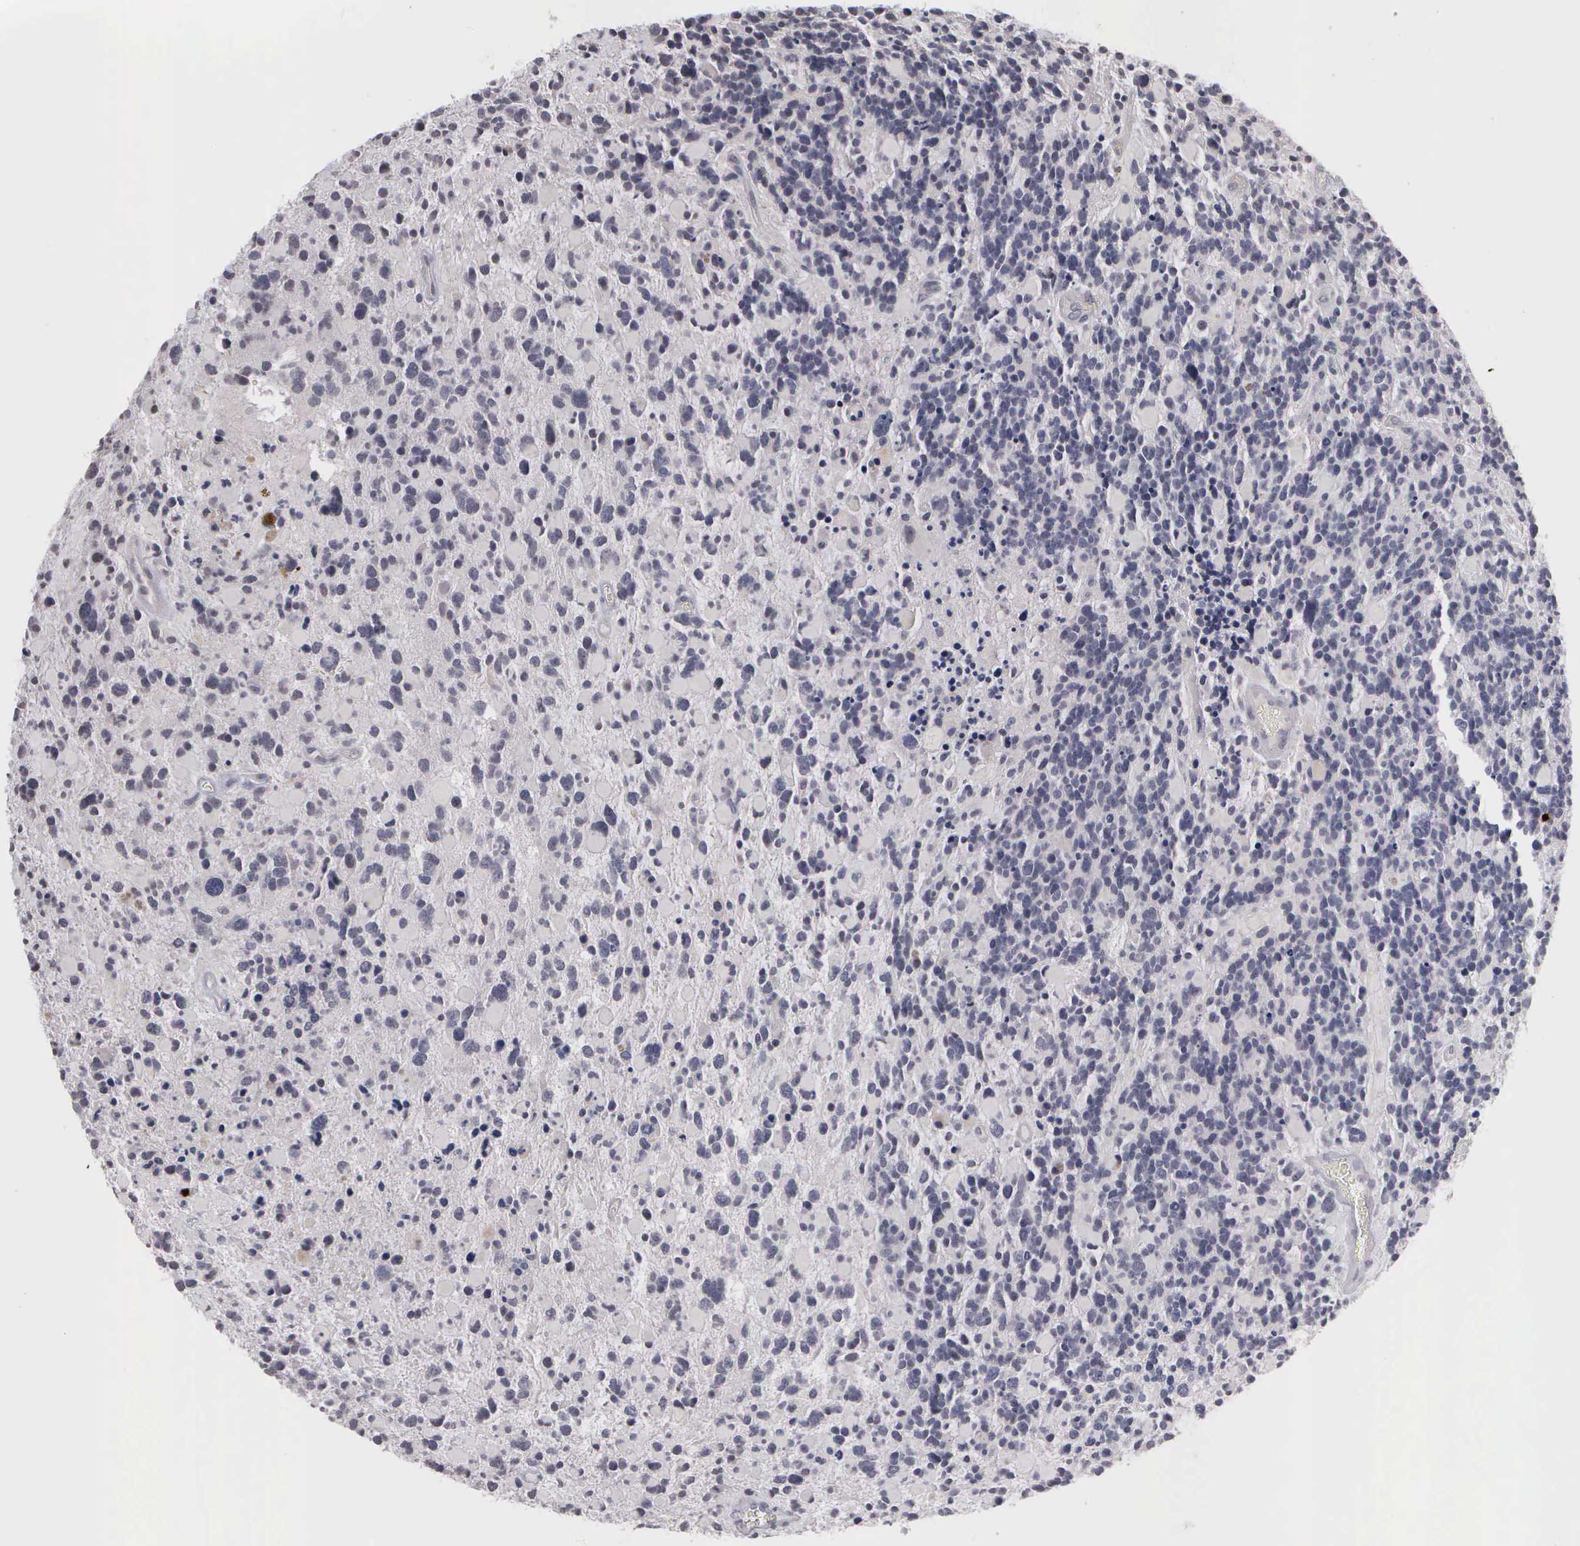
{"staining": {"intensity": "negative", "quantity": "none", "location": "none"}, "tissue": "glioma", "cell_type": "Tumor cells", "image_type": "cancer", "snomed": [{"axis": "morphology", "description": "Glioma, malignant, High grade"}, {"axis": "topography", "description": "Brain"}], "caption": "Glioma was stained to show a protein in brown. There is no significant positivity in tumor cells.", "gene": "MMP9", "patient": {"sex": "female", "age": 37}}